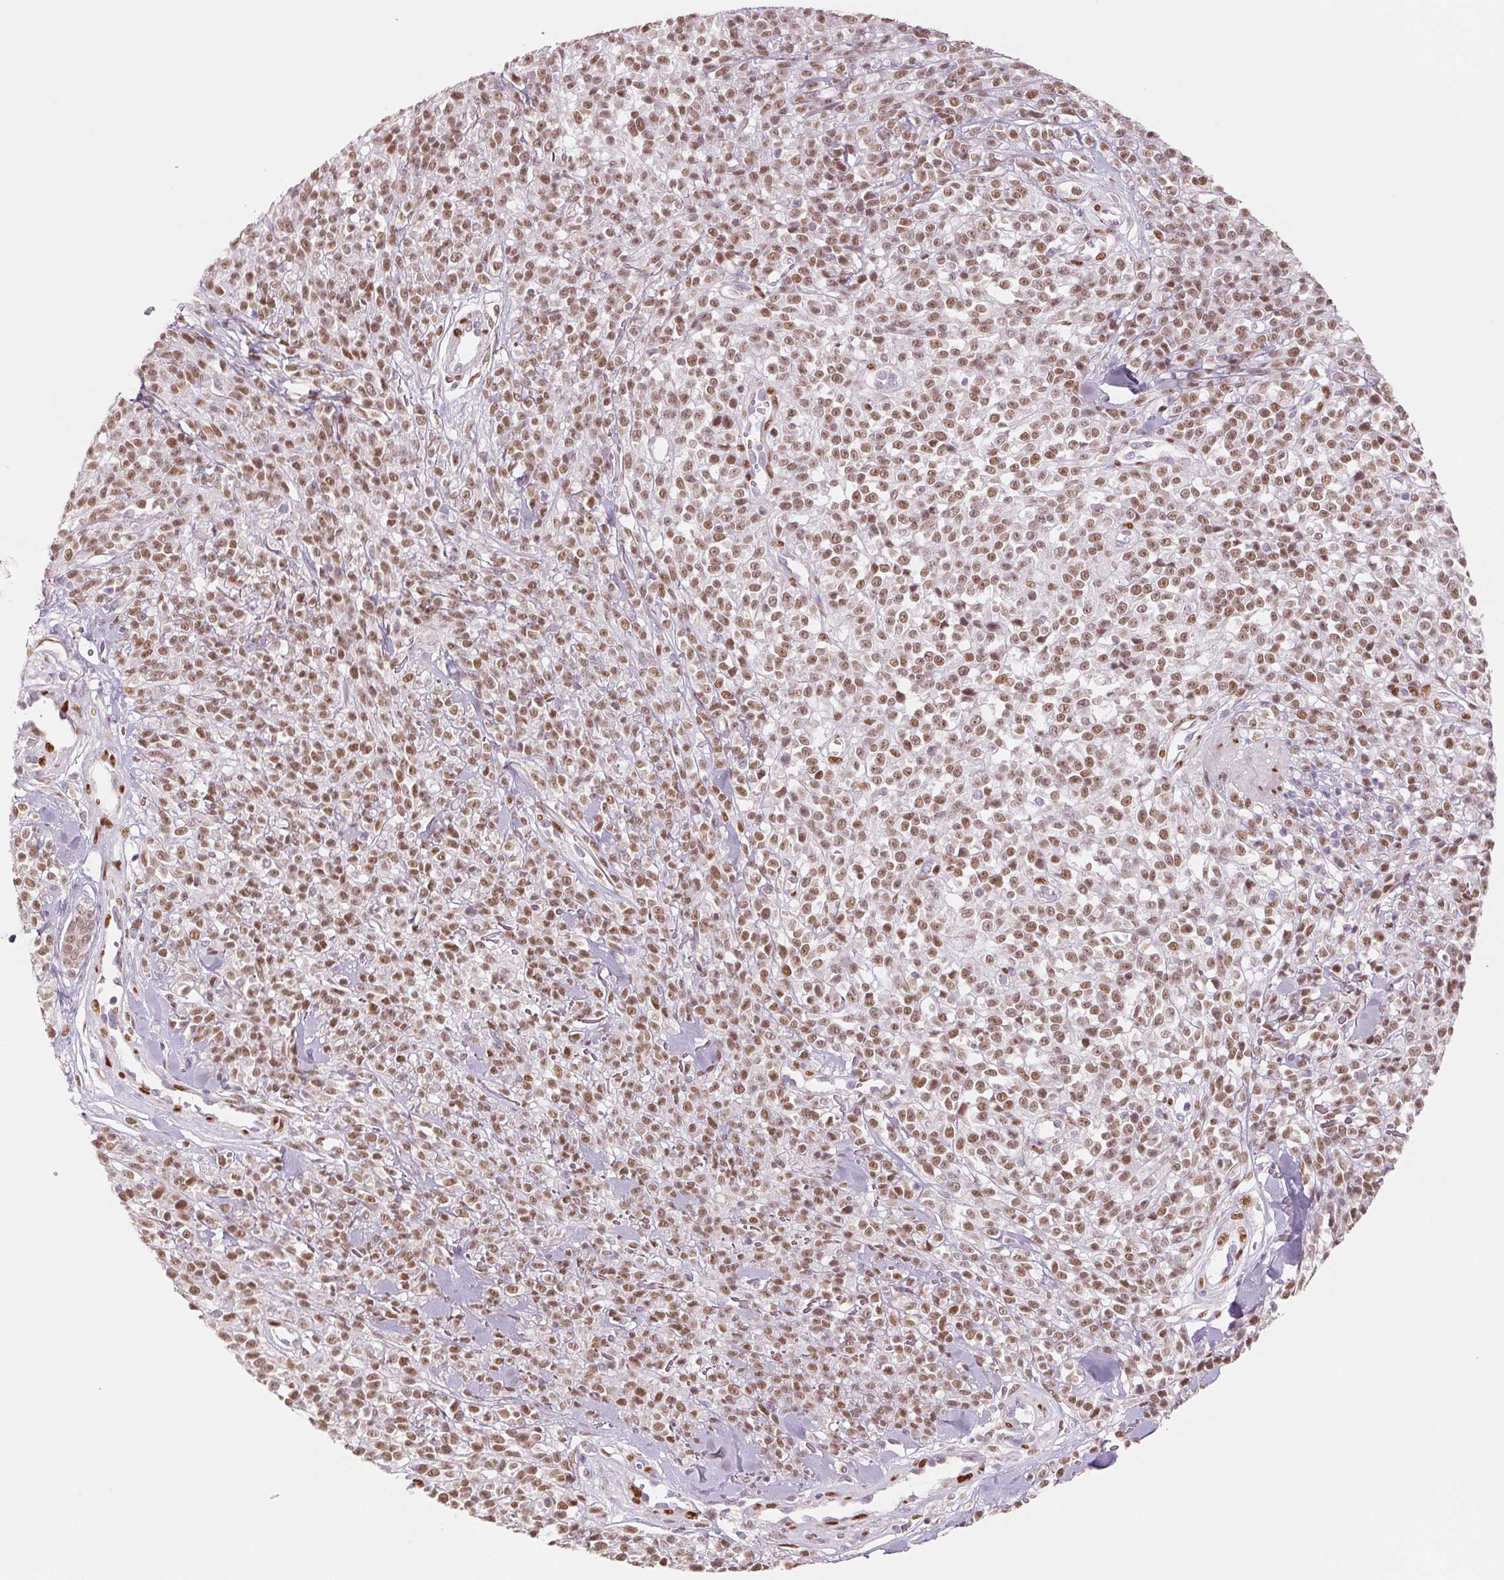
{"staining": {"intensity": "moderate", "quantity": ">75%", "location": "nuclear"}, "tissue": "melanoma", "cell_type": "Tumor cells", "image_type": "cancer", "snomed": [{"axis": "morphology", "description": "Malignant melanoma, NOS"}, {"axis": "topography", "description": "Skin"}, {"axis": "topography", "description": "Skin of trunk"}], "caption": "A photomicrograph showing moderate nuclear expression in about >75% of tumor cells in melanoma, as visualized by brown immunohistochemical staining.", "gene": "SMARCD3", "patient": {"sex": "male", "age": 74}}